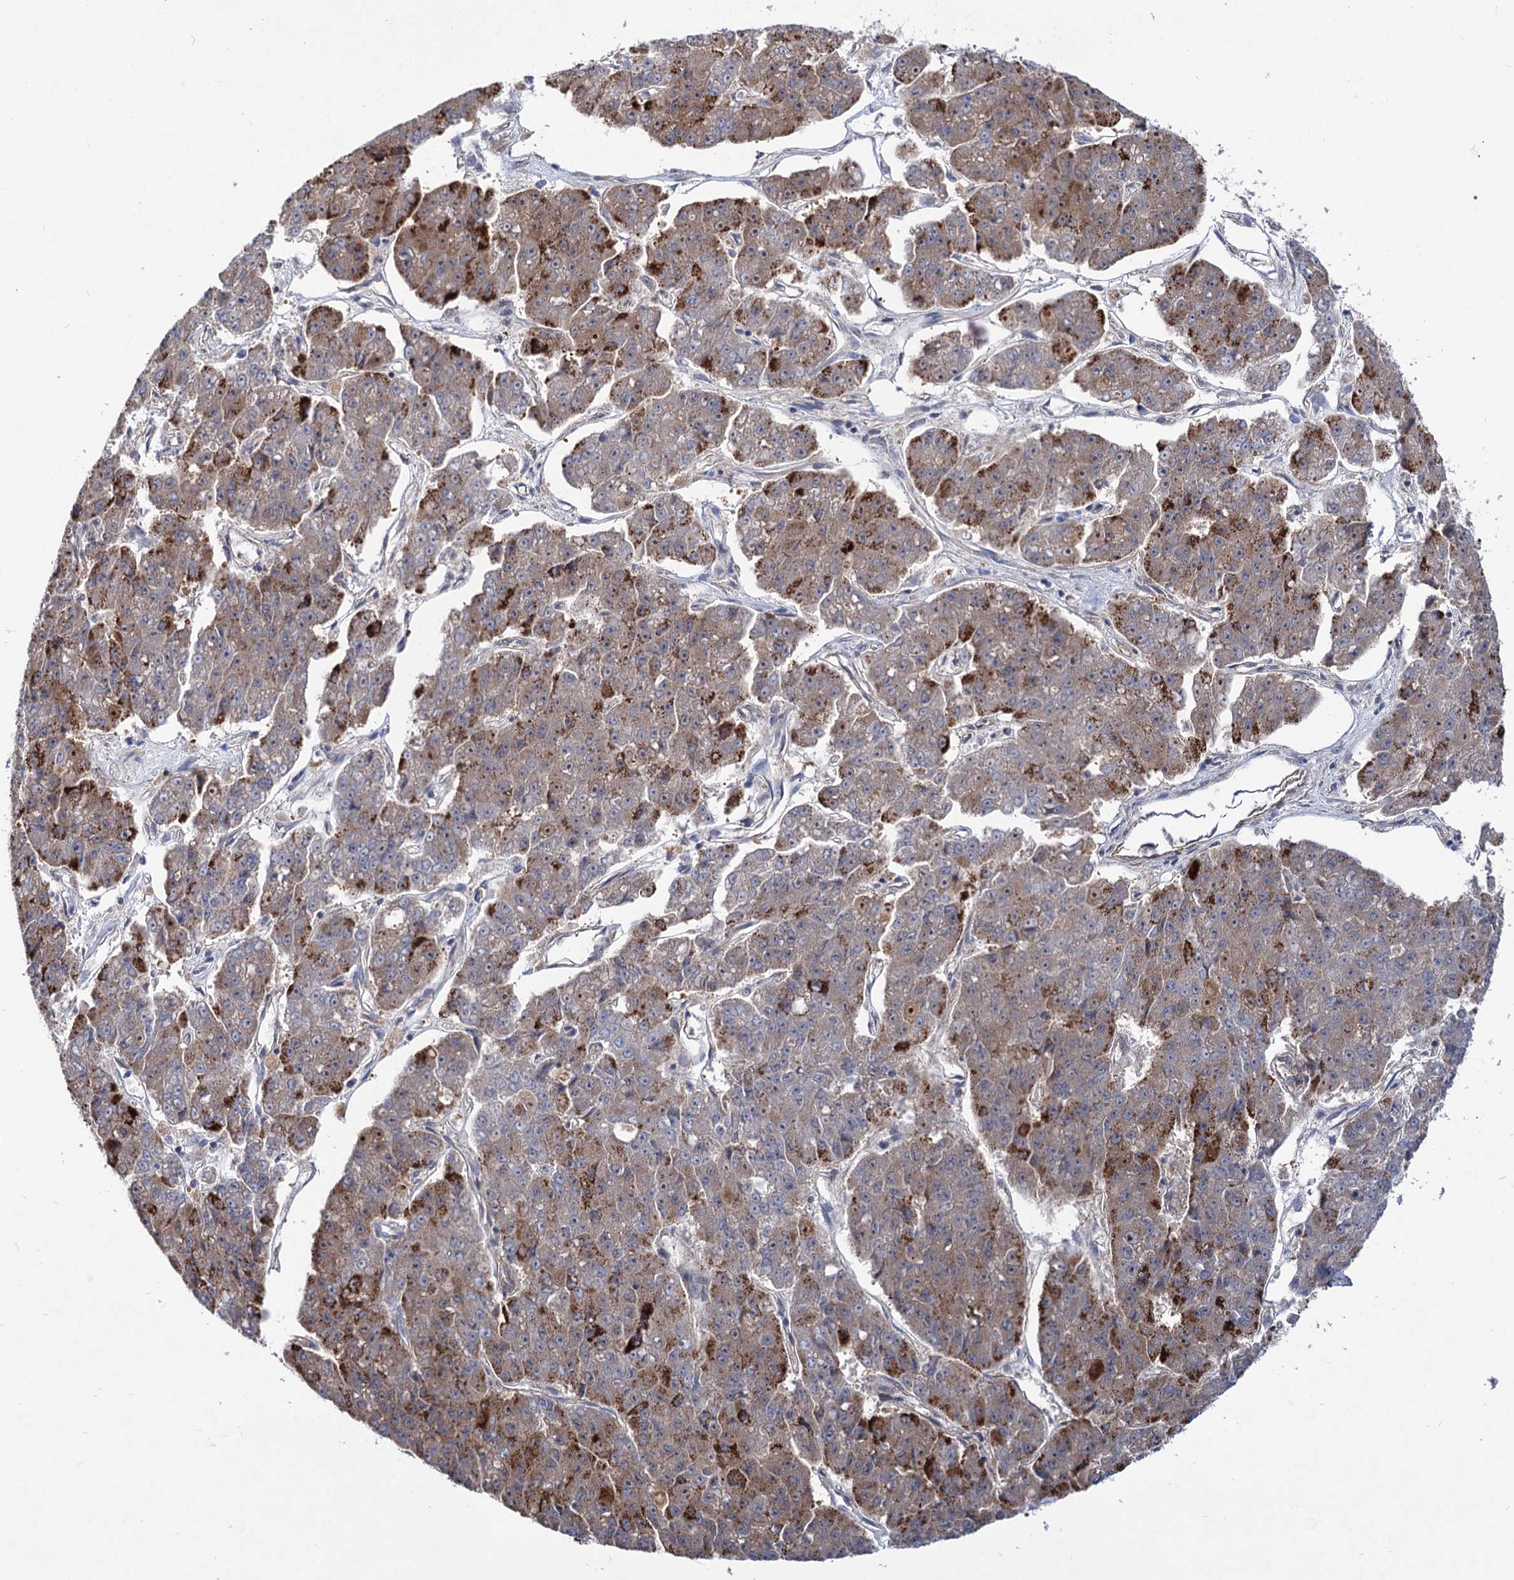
{"staining": {"intensity": "moderate", "quantity": ">75%", "location": "cytoplasmic/membranous"}, "tissue": "pancreatic cancer", "cell_type": "Tumor cells", "image_type": "cancer", "snomed": [{"axis": "morphology", "description": "Adenocarcinoma, NOS"}, {"axis": "topography", "description": "Pancreas"}], "caption": "Pancreatic adenocarcinoma stained with a brown dye reveals moderate cytoplasmic/membranous positive staining in about >75% of tumor cells.", "gene": "NUDCD2", "patient": {"sex": "male", "age": 50}}